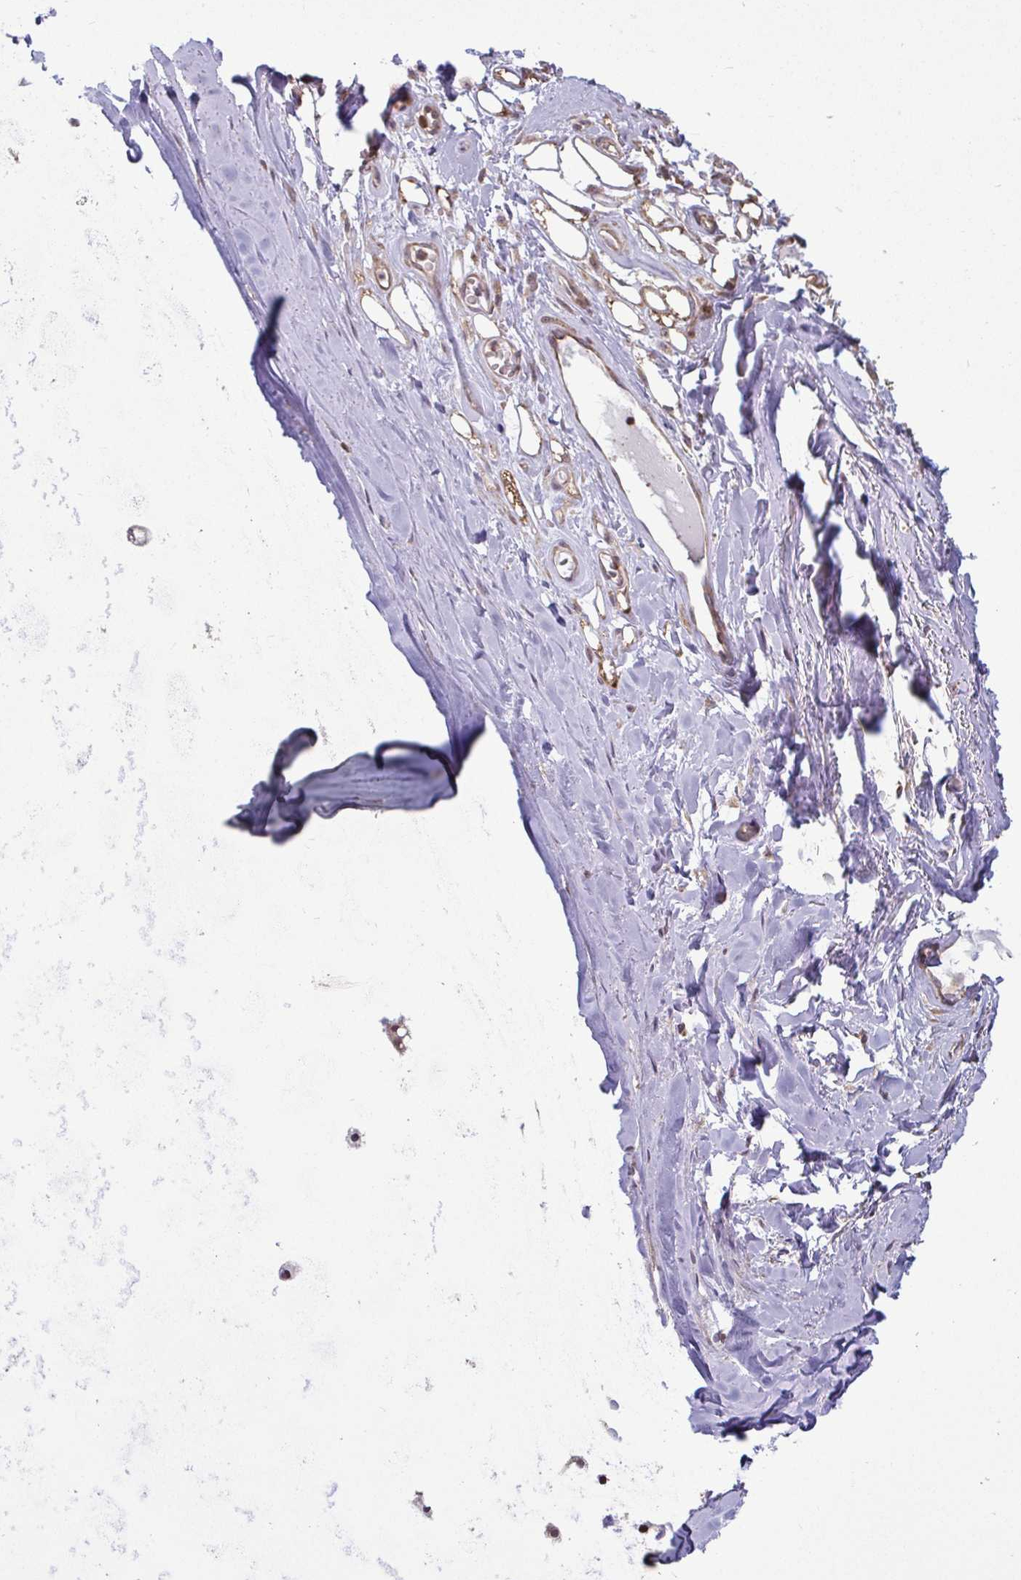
{"staining": {"intensity": "negative", "quantity": "none", "location": "none"}, "tissue": "soft tissue", "cell_type": "Fibroblasts", "image_type": "normal", "snomed": [{"axis": "morphology", "description": "Normal tissue, NOS"}, {"axis": "topography", "description": "Cartilage tissue"}, {"axis": "topography", "description": "Nasopharynx"}, {"axis": "topography", "description": "Thyroid gland"}], "caption": "High power microscopy histopathology image of an IHC micrograph of unremarkable soft tissue, revealing no significant staining in fibroblasts. (DAB (3,3'-diaminobenzidine) immunohistochemistry with hematoxylin counter stain).", "gene": "DNAJA2", "patient": {"sex": "male", "age": 63}}